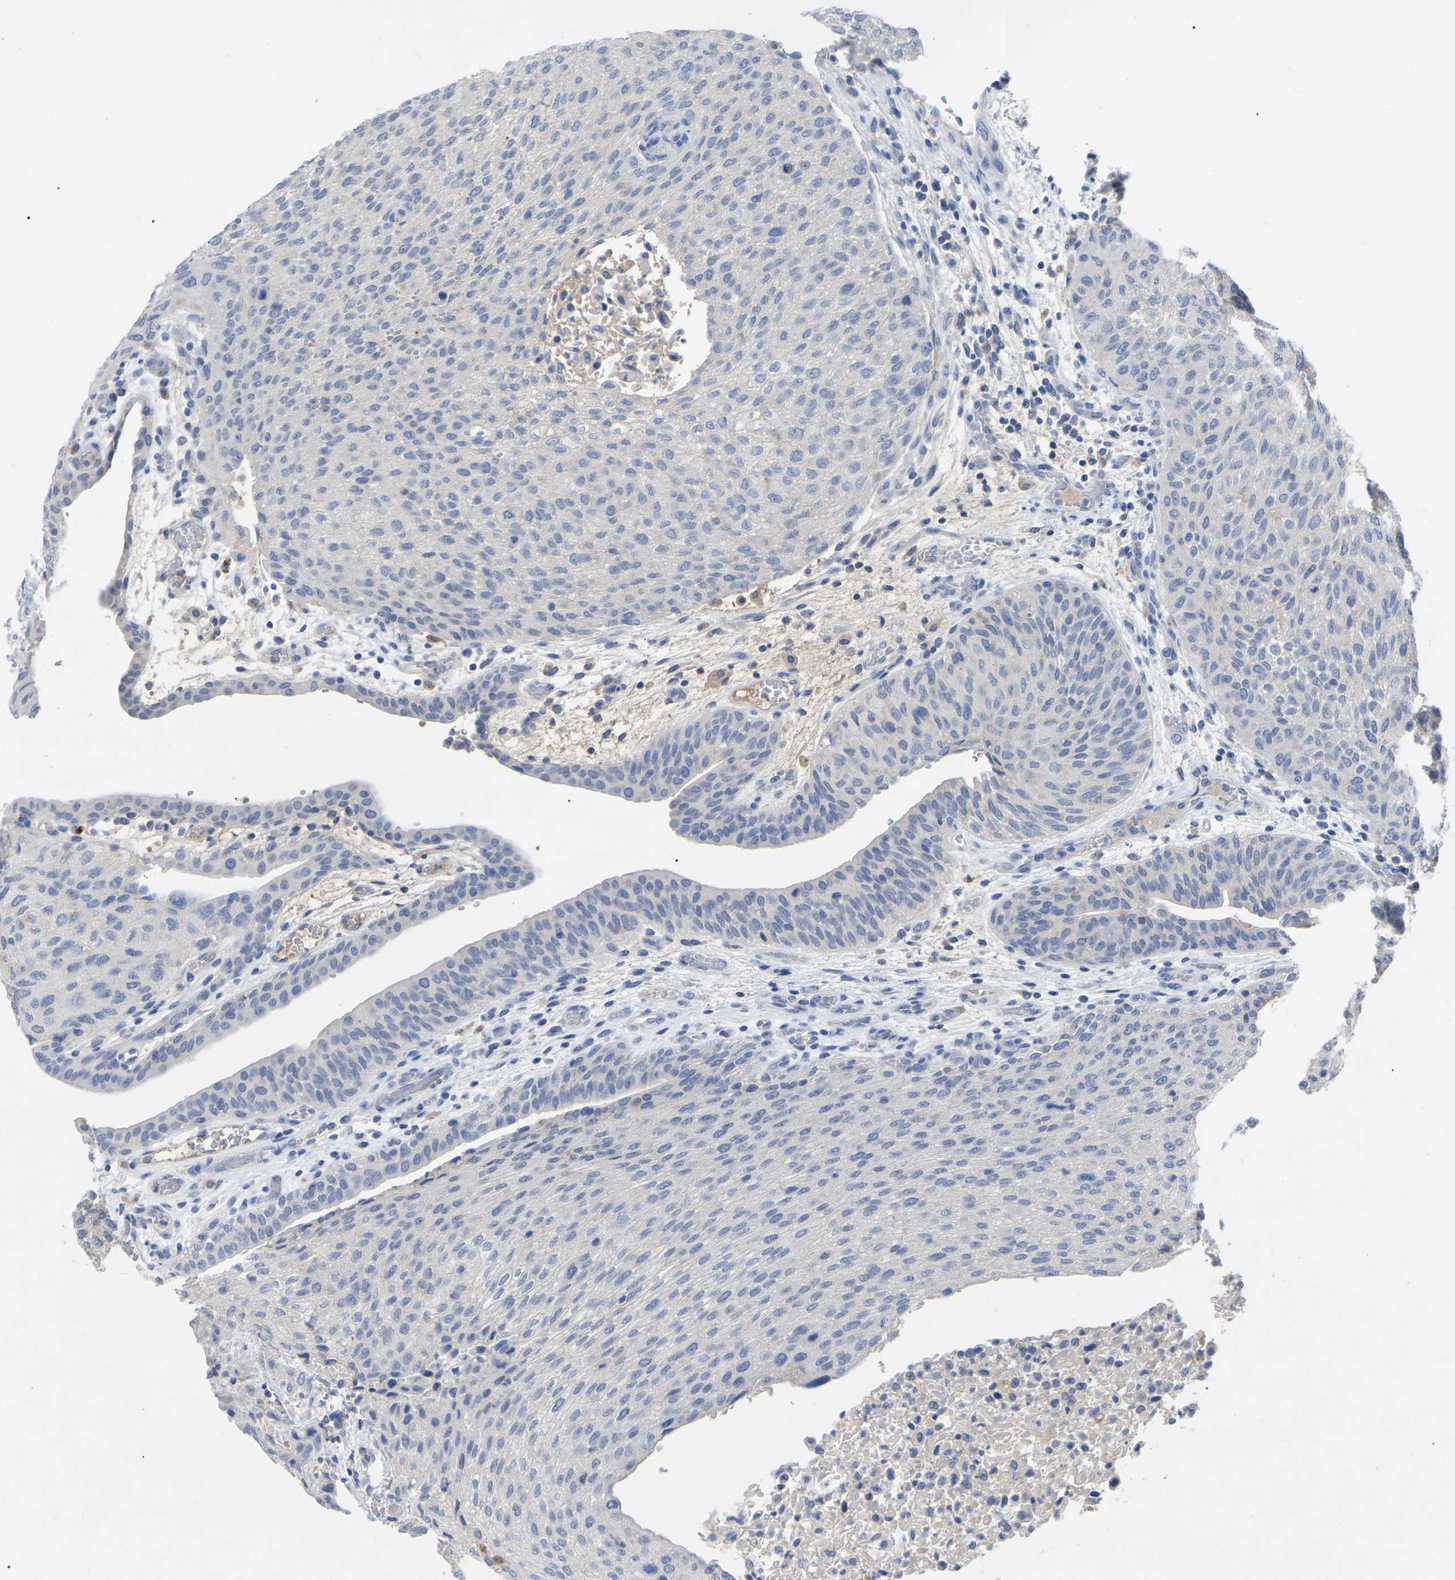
{"staining": {"intensity": "negative", "quantity": "none", "location": "none"}, "tissue": "urothelial cancer", "cell_type": "Tumor cells", "image_type": "cancer", "snomed": [{"axis": "morphology", "description": "Urothelial carcinoma, Low grade"}, {"axis": "morphology", "description": "Urothelial carcinoma, High grade"}, {"axis": "topography", "description": "Urinary bladder"}], "caption": "IHC of urothelial cancer displays no positivity in tumor cells. (Immunohistochemistry (ihc), brightfield microscopy, high magnification).", "gene": "SMPD2", "patient": {"sex": "male", "age": 35}}